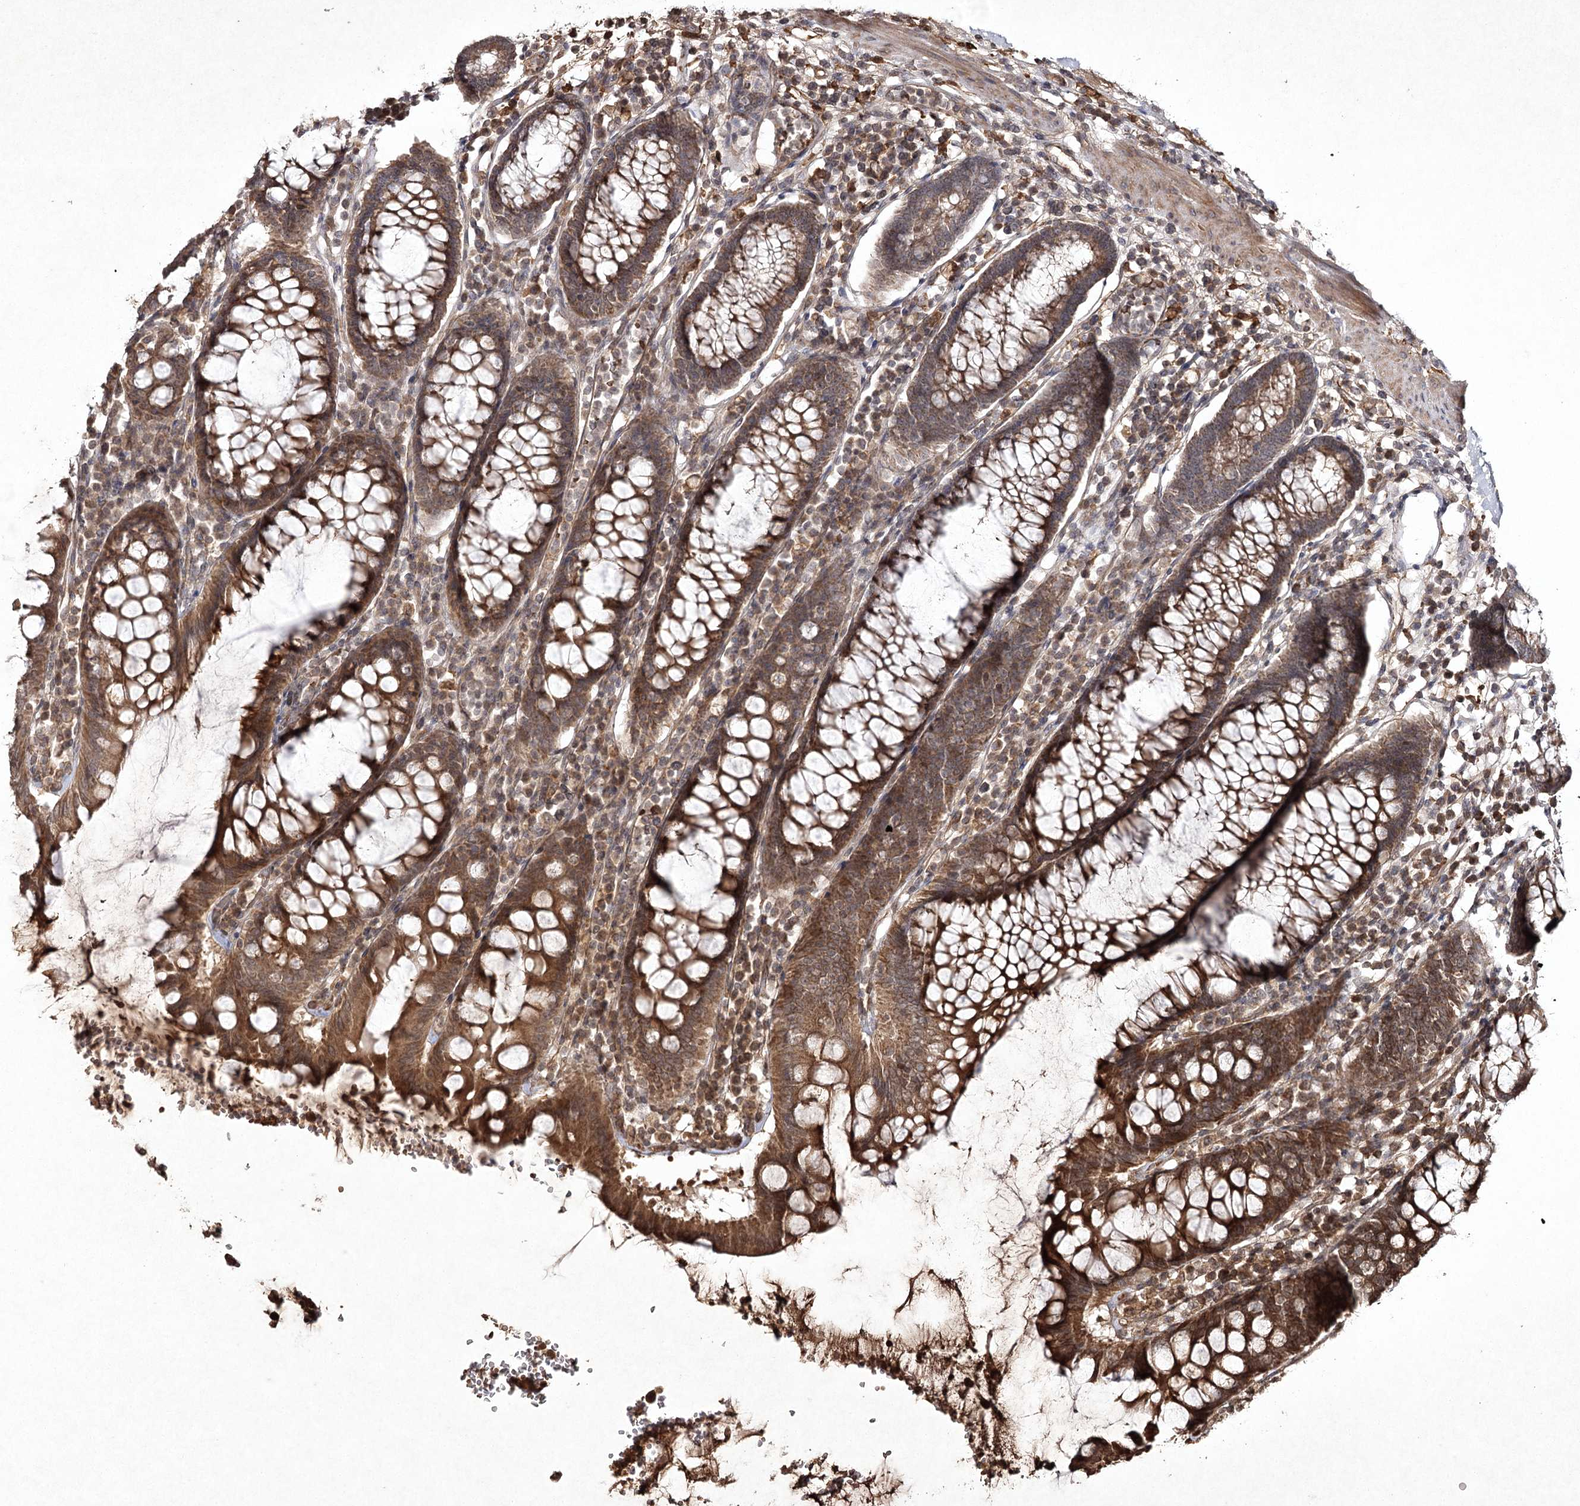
{"staining": {"intensity": "moderate", "quantity": ">75%", "location": "cytoplasmic/membranous"}, "tissue": "colorectal cancer", "cell_type": "Tumor cells", "image_type": "cancer", "snomed": [{"axis": "morphology", "description": "Normal tissue, NOS"}, {"axis": "morphology", "description": "Adenocarcinoma, NOS"}, {"axis": "topography", "description": "Colon"}], "caption": "Adenocarcinoma (colorectal) stained for a protein exhibits moderate cytoplasmic/membranous positivity in tumor cells. (DAB IHC with brightfield microscopy, high magnification).", "gene": "CYP2B6", "patient": {"sex": "female", "age": 75}}